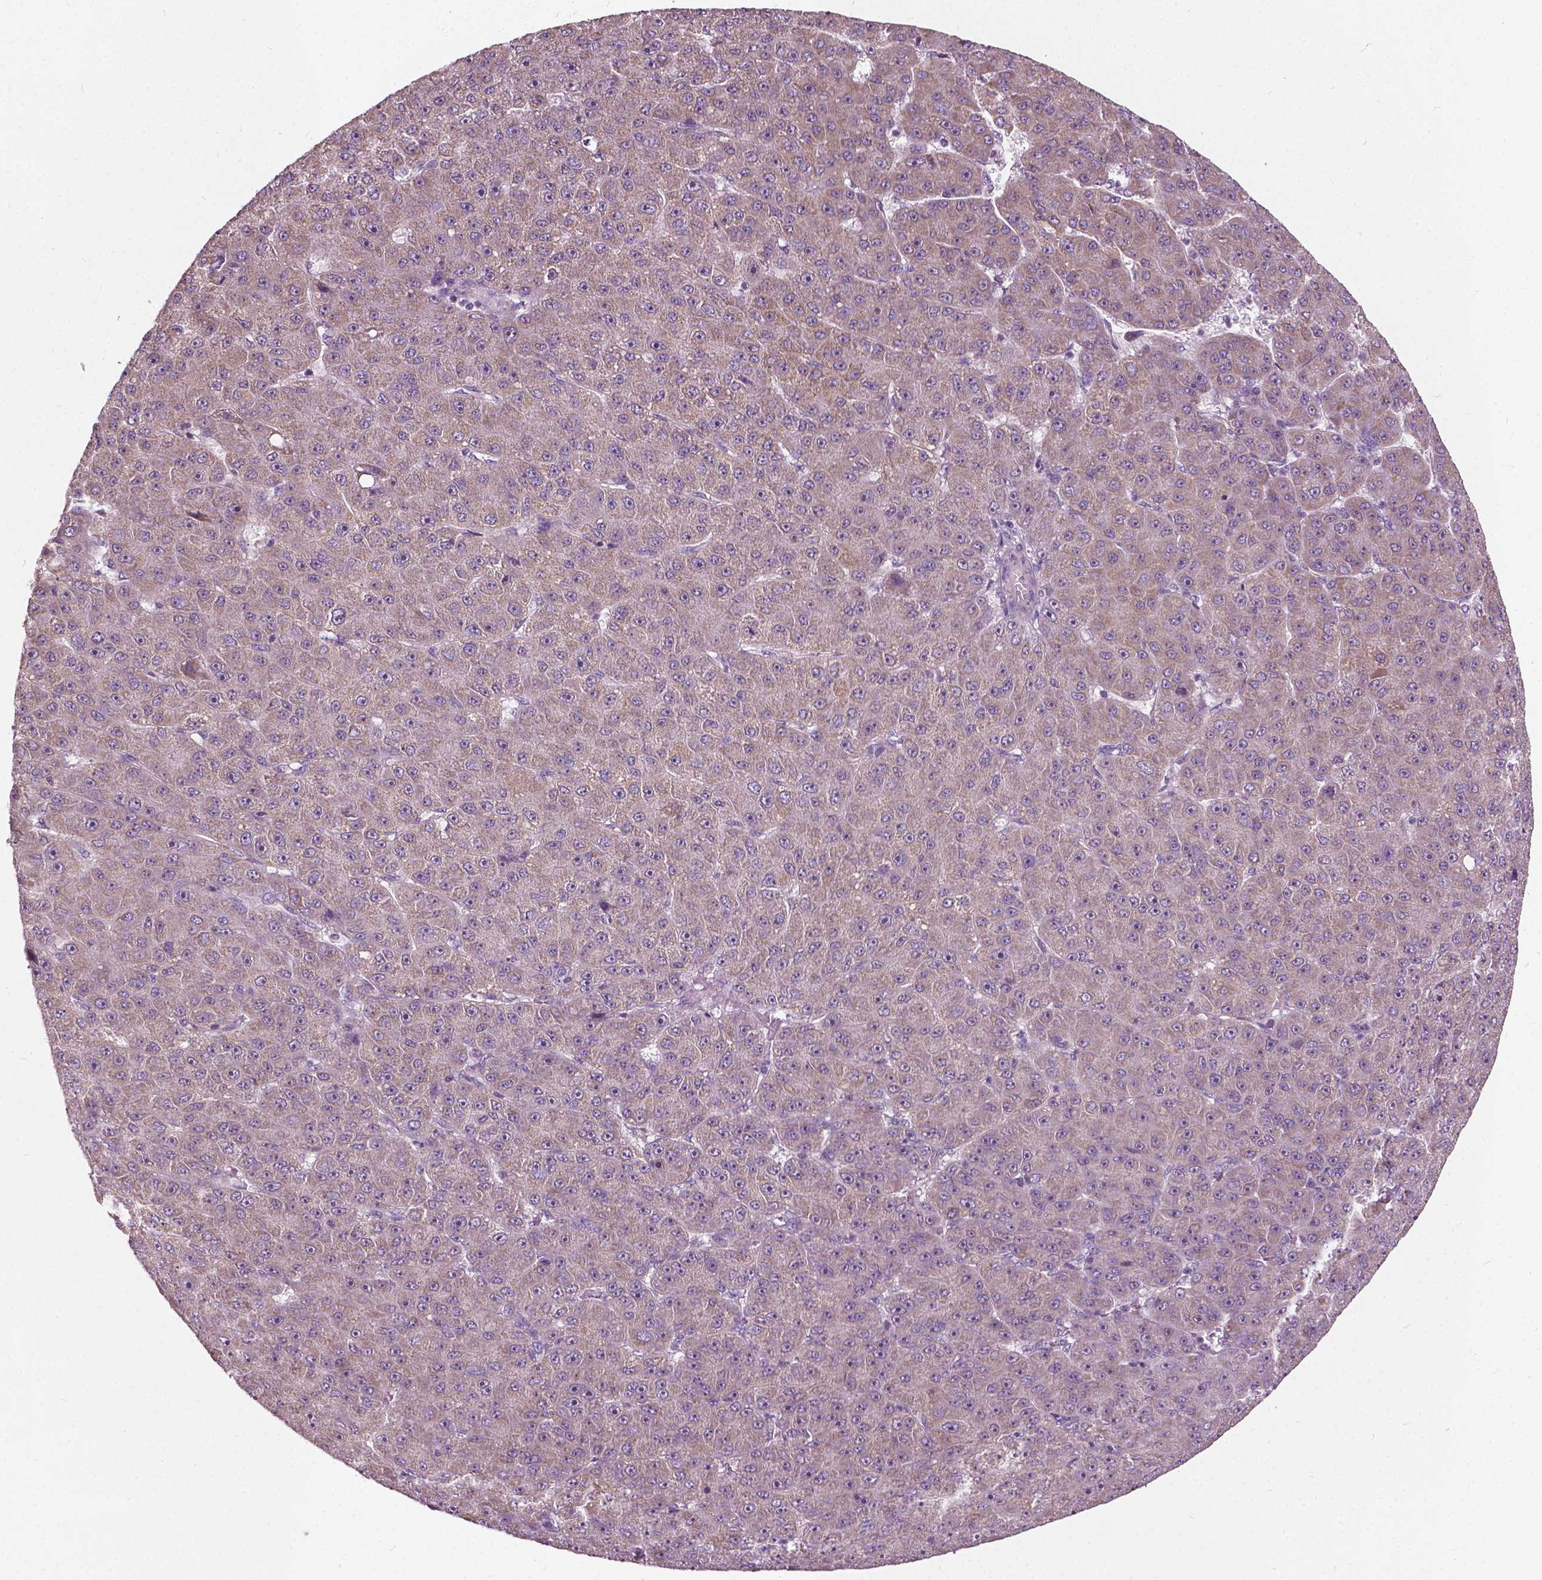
{"staining": {"intensity": "weak", "quantity": "25%-75%", "location": "cytoplasmic/membranous"}, "tissue": "liver cancer", "cell_type": "Tumor cells", "image_type": "cancer", "snomed": [{"axis": "morphology", "description": "Carcinoma, Hepatocellular, NOS"}, {"axis": "topography", "description": "Liver"}], "caption": "Protein analysis of liver cancer tissue exhibits weak cytoplasmic/membranous staining in about 25%-75% of tumor cells.", "gene": "ODF3L2", "patient": {"sex": "male", "age": 67}}